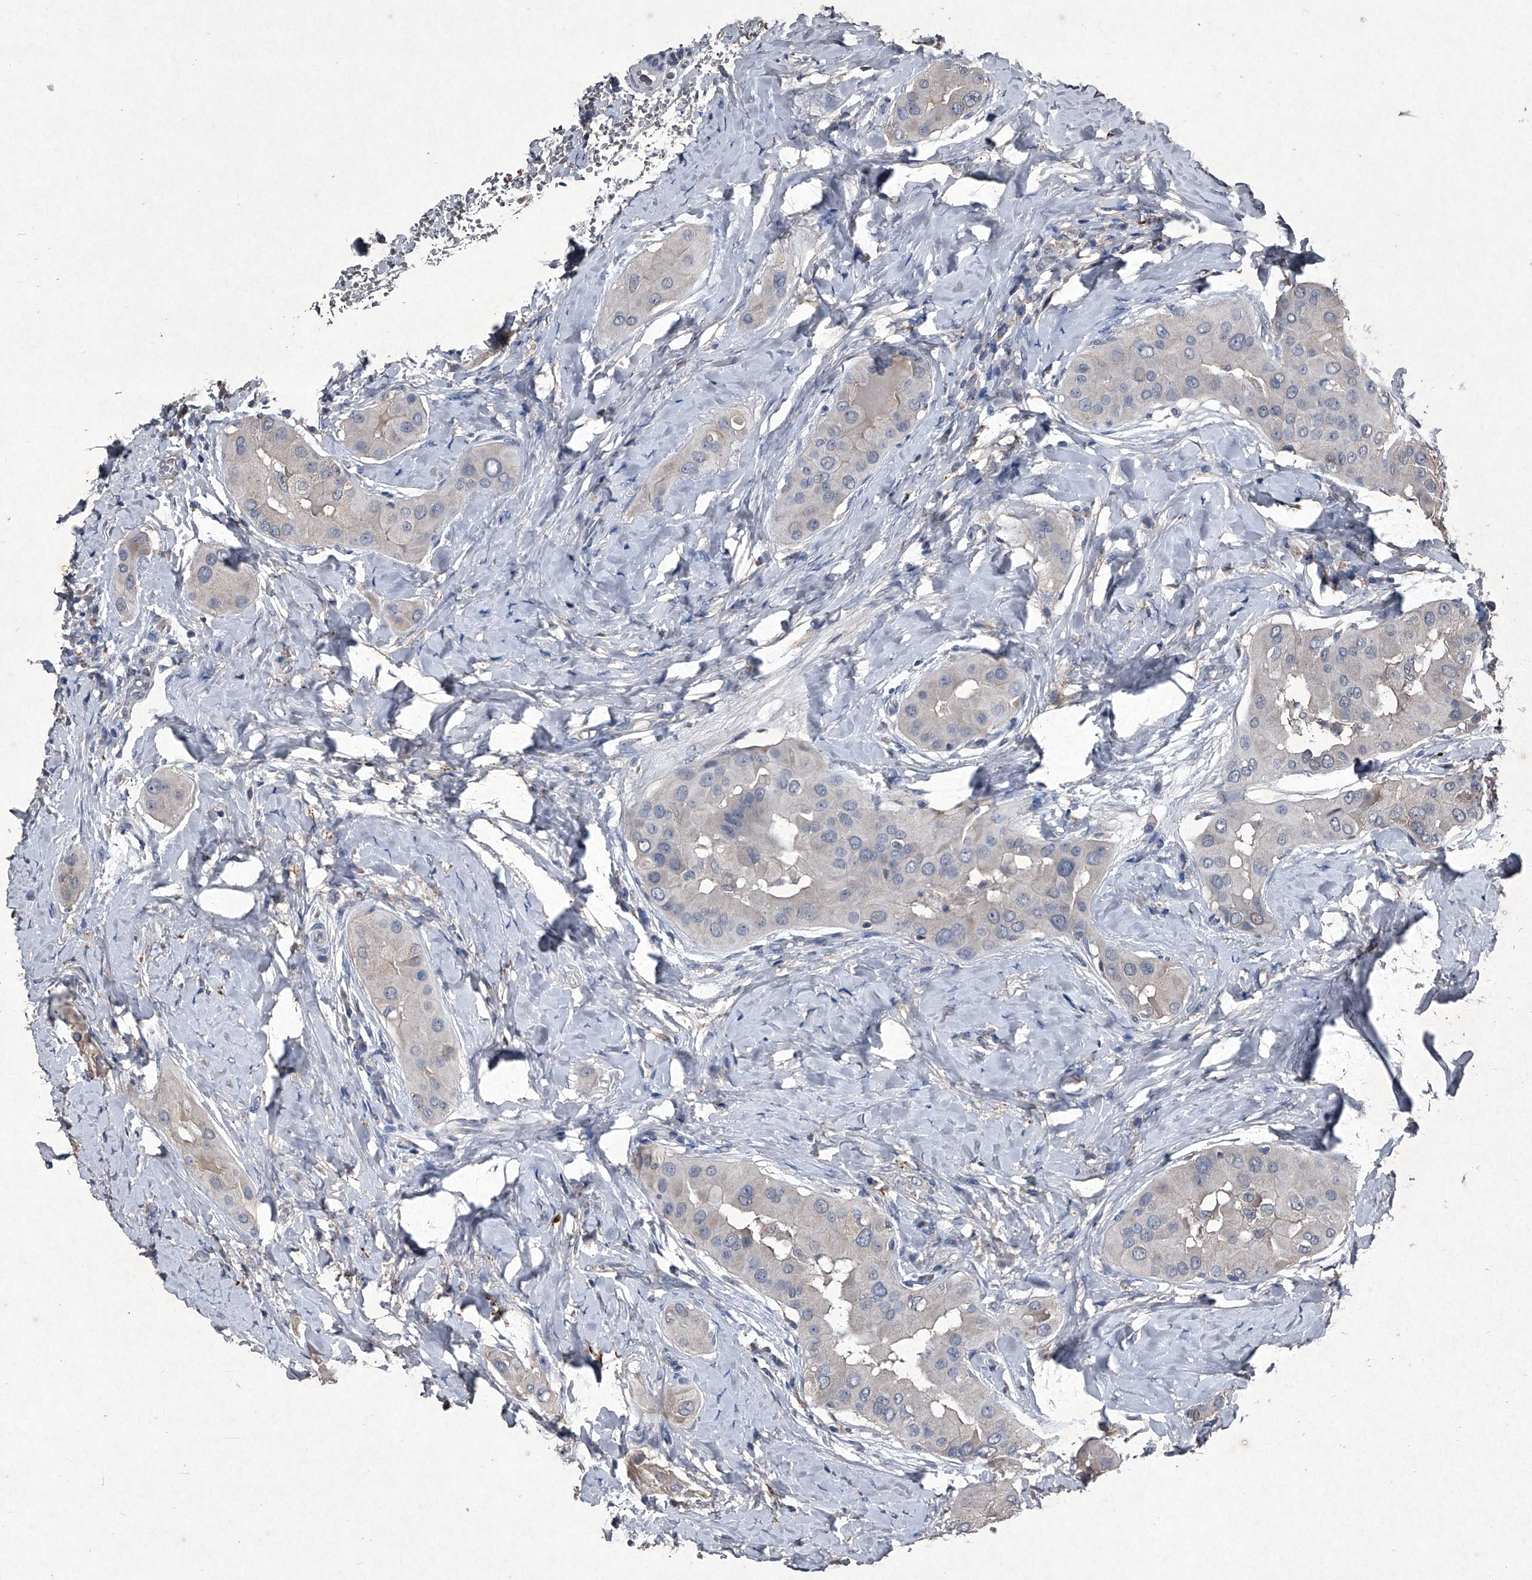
{"staining": {"intensity": "negative", "quantity": "none", "location": "none"}, "tissue": "thyroid cancer", "cell_type": "Tumor cells", "image_type": "cancer", "snomed": [{"axis": "morphology", "description": "Papillary adenocarcinoma, NOS"}, {"axis": "topography", "description": "Thyroid gland"}], "caption": "Immunohistochemistry micrograph of neoplastic tissue: human thyroid cancer (papillary adenocarcinoma) stained with DAB (3,3'-diaminobenzidine) exhibits no significant protein expression in tumor cells.", "gene": "MAPKAP1", "patient": {"sex": "male", "age": 33}}